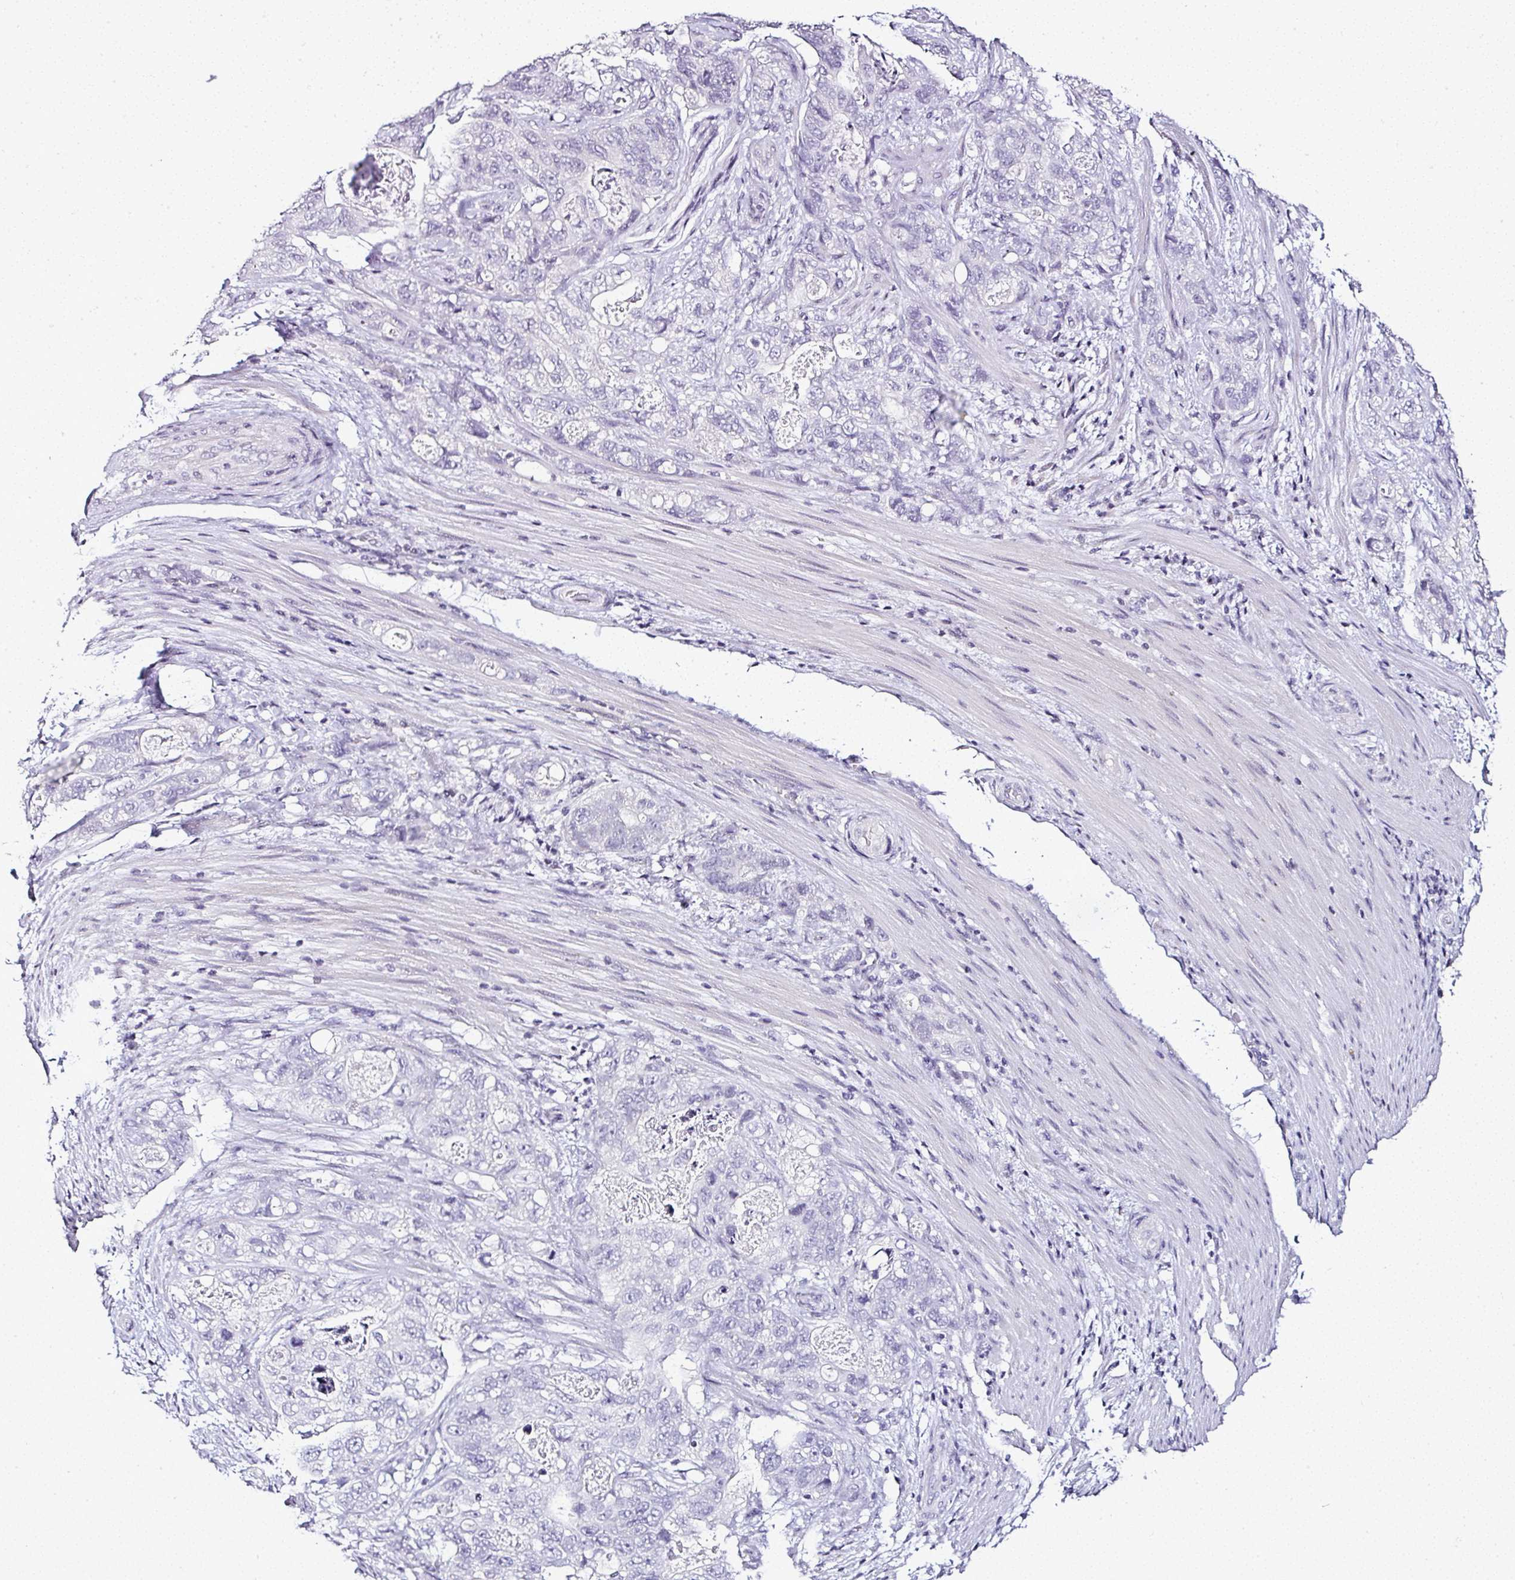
{"staining": {"intensity": "negative", "quantity": "none", "location": "none"}, "tissue": "stomach cancer", "cell_type": "Tumor cells", "image_type": "cancer", "snomed": [{"axis": "morphology", "description": "Normal tissue, NOS"}, {"axis": "morphology", "description": "Adenocarcinoma, NOS"}, {"axis": "topography", "description": "Stomach"}], "caption": "IHC image of neoplastic tissue: human stomach adenocarcinoma stained with DAB displays no significant protein expression in tumor cells.", "gene": "SERPINB3", "patient": {"sex": "female", "age": 89}}